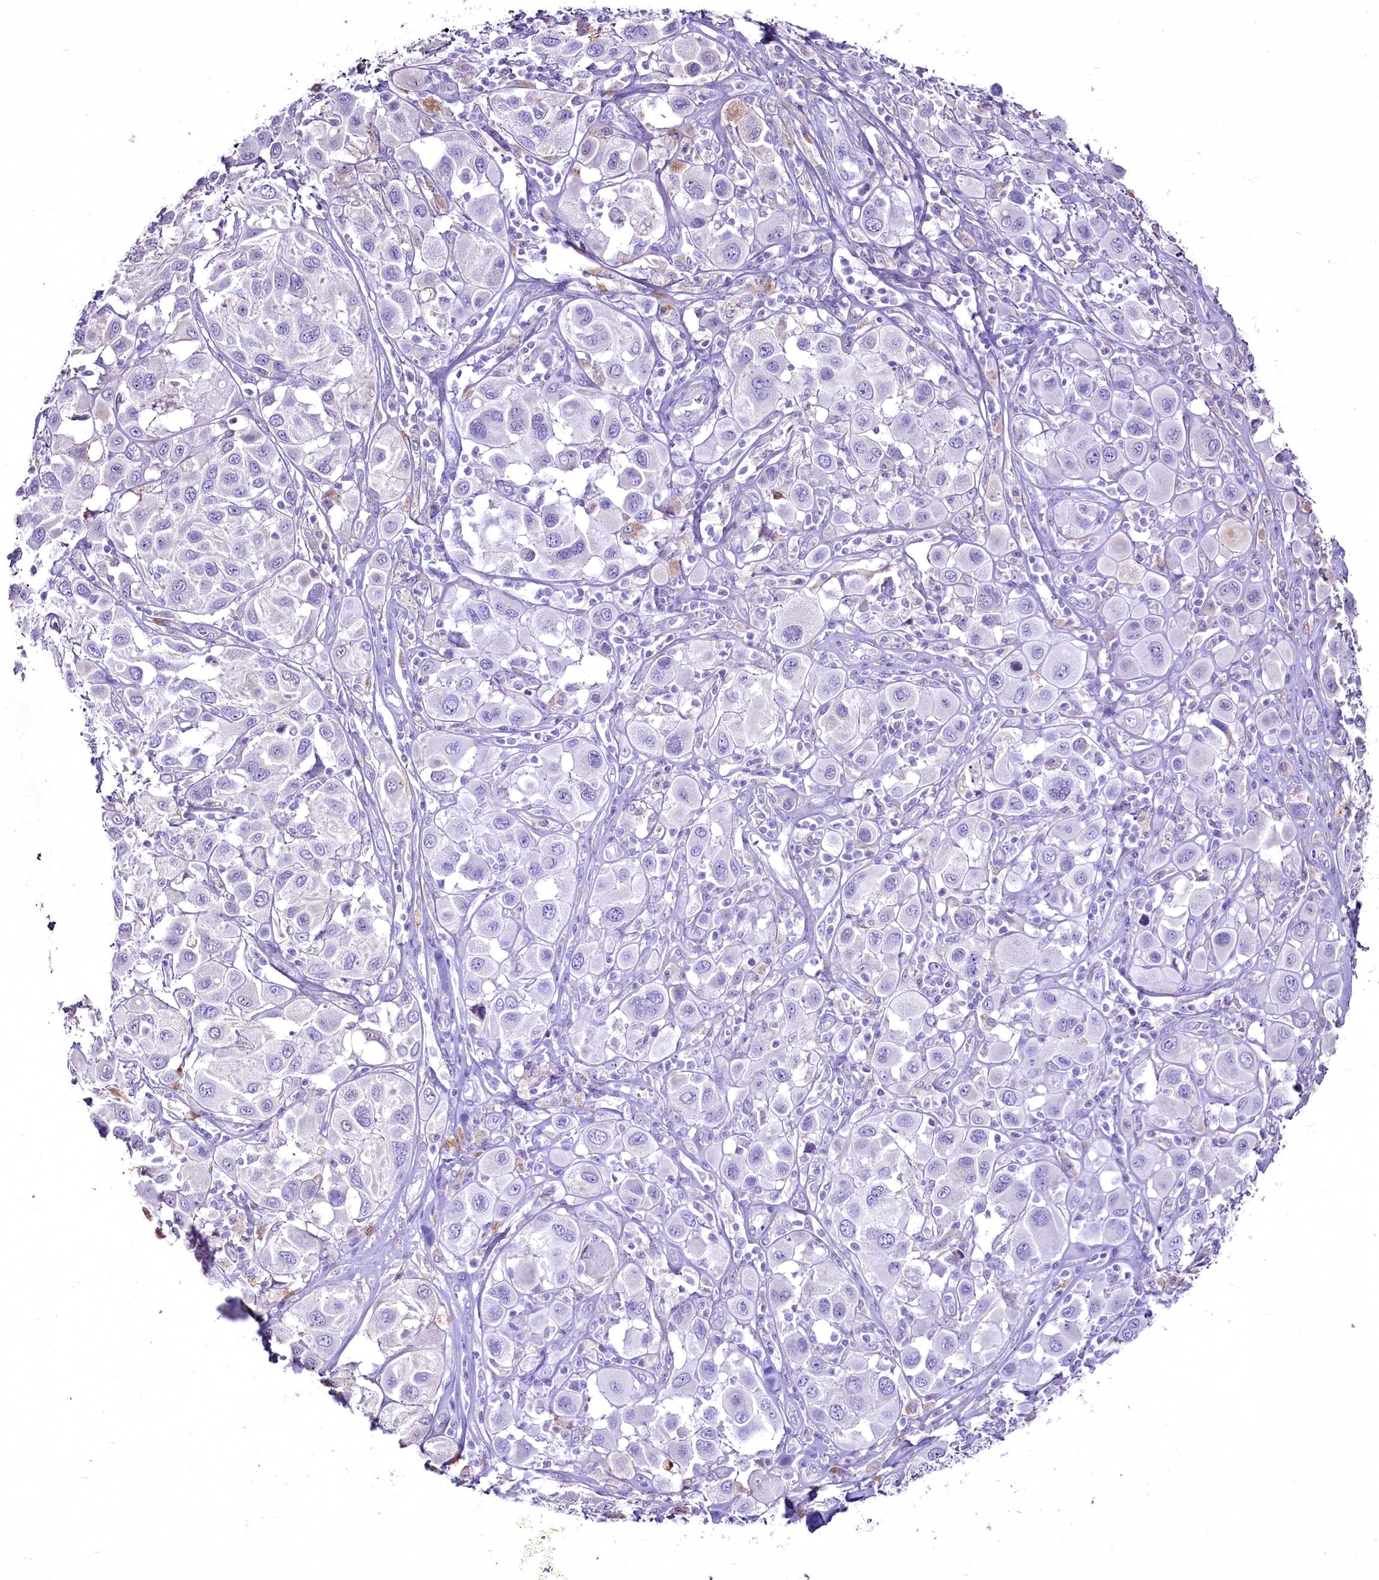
{"staining": {"intensity": "negative", "quantity": "none", "location": "none"}, "tissue": "melanoma", "cell_type": "Tumor cells", "image_type": "cancer", "snomed": [{"axis": "morphology", "description": "Malignant melanoma, Metastatic site"}, {"axis": "topography", "description": "Skin"}], "caption": "Tumor cells are negative for protein expression in human malignant melanoma (metastatic site).", "gene": "FAM209B", "patient": {"sex": "male", "age": 41}}